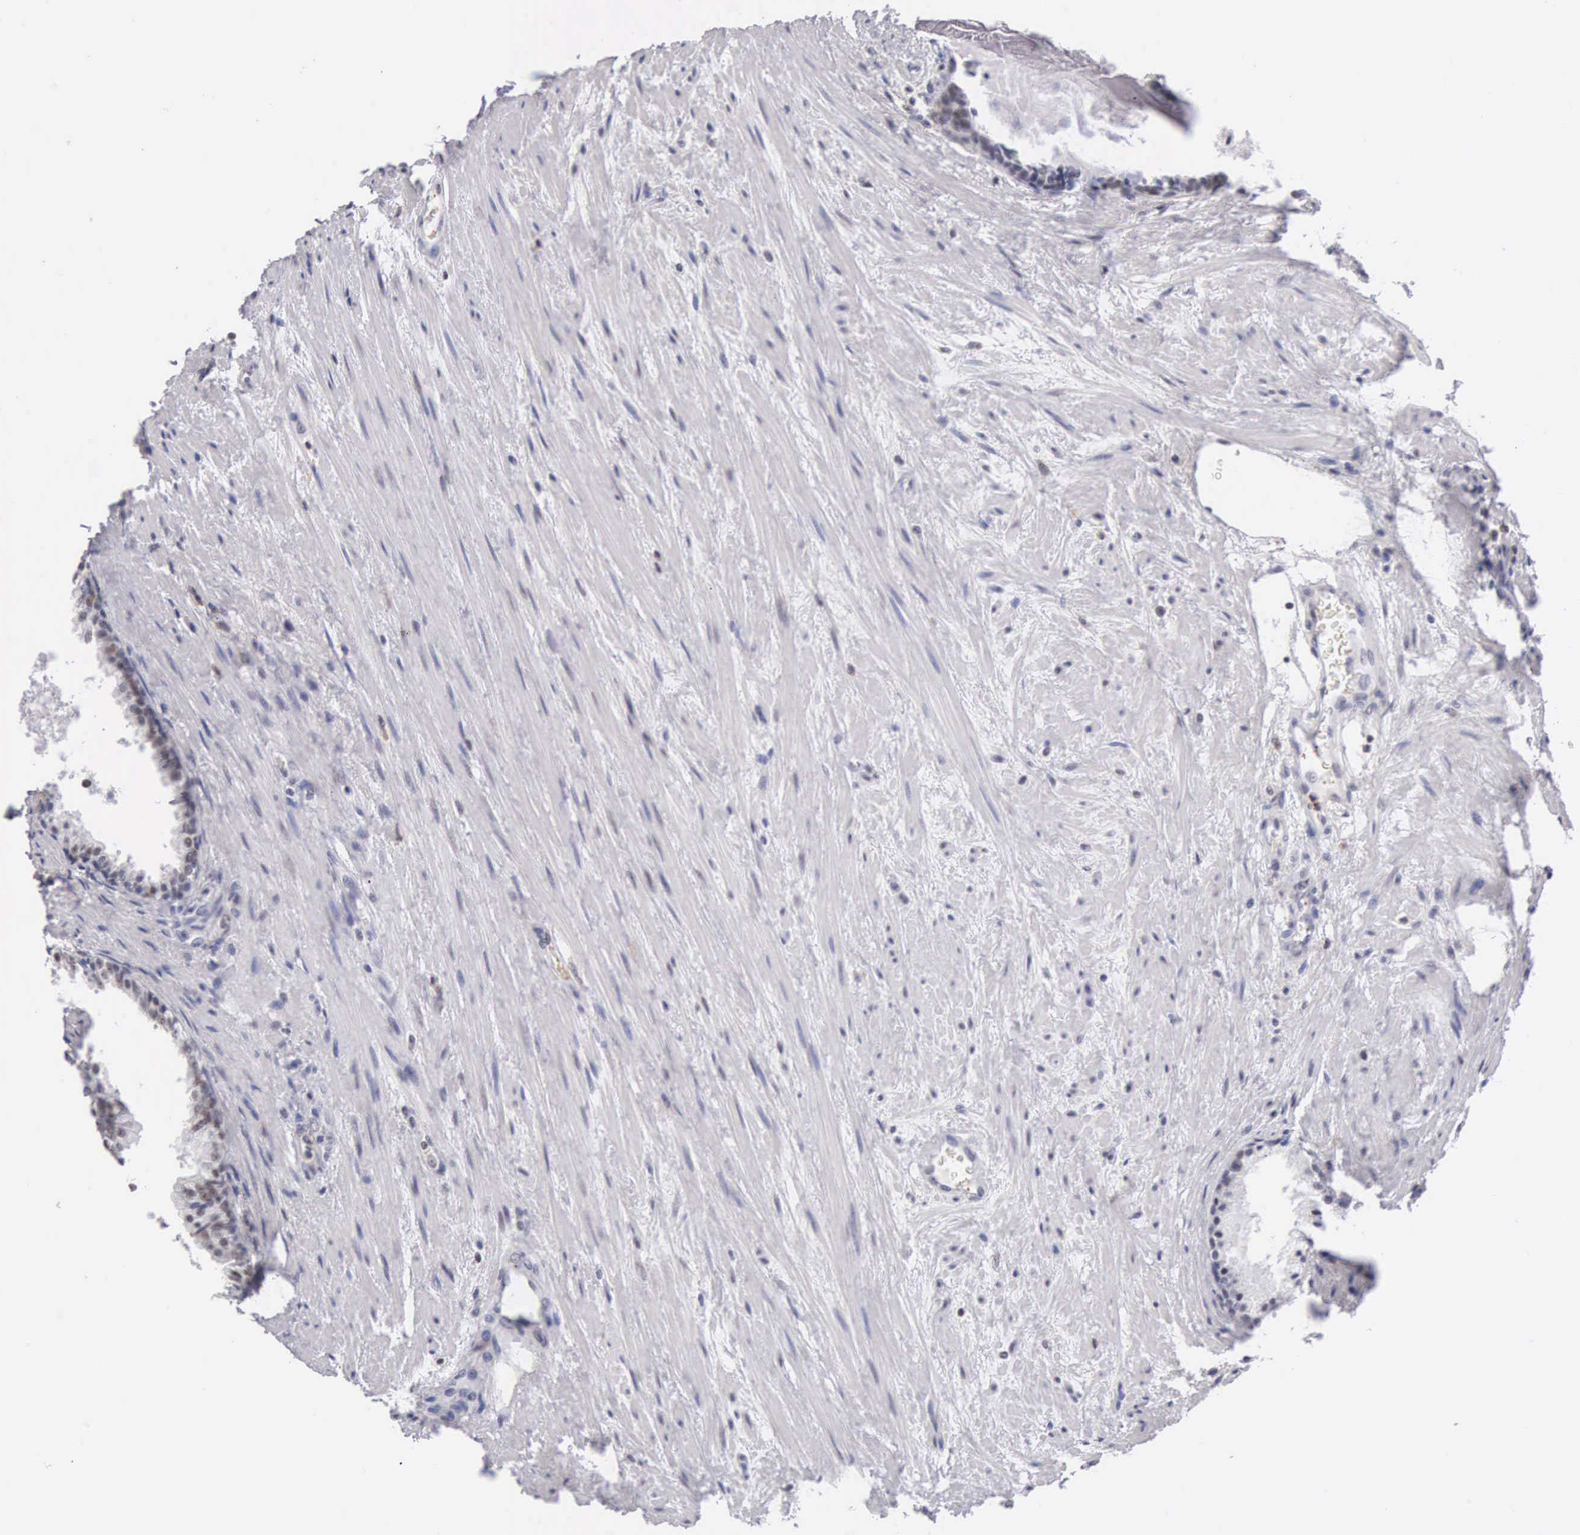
{"staining": {"intensity": "negative", "quantity": "none", "location": "none"}, "tissue": "prostate", "cell_type": "Glandular cells", "image_type": "normal", "snomed": [{"axis": "morphology", "description": "Normal tissue, NOS"}, {"axis": "topography", "description": "Prostate"}], "caption": "This is a photomicrograph of immunohistochemistry (IHC) staining of unremarkable prostate, which shows no expression in glandular cells.", "gene": "FAM47A", "patient": {"sex": "male", "age": 65}}